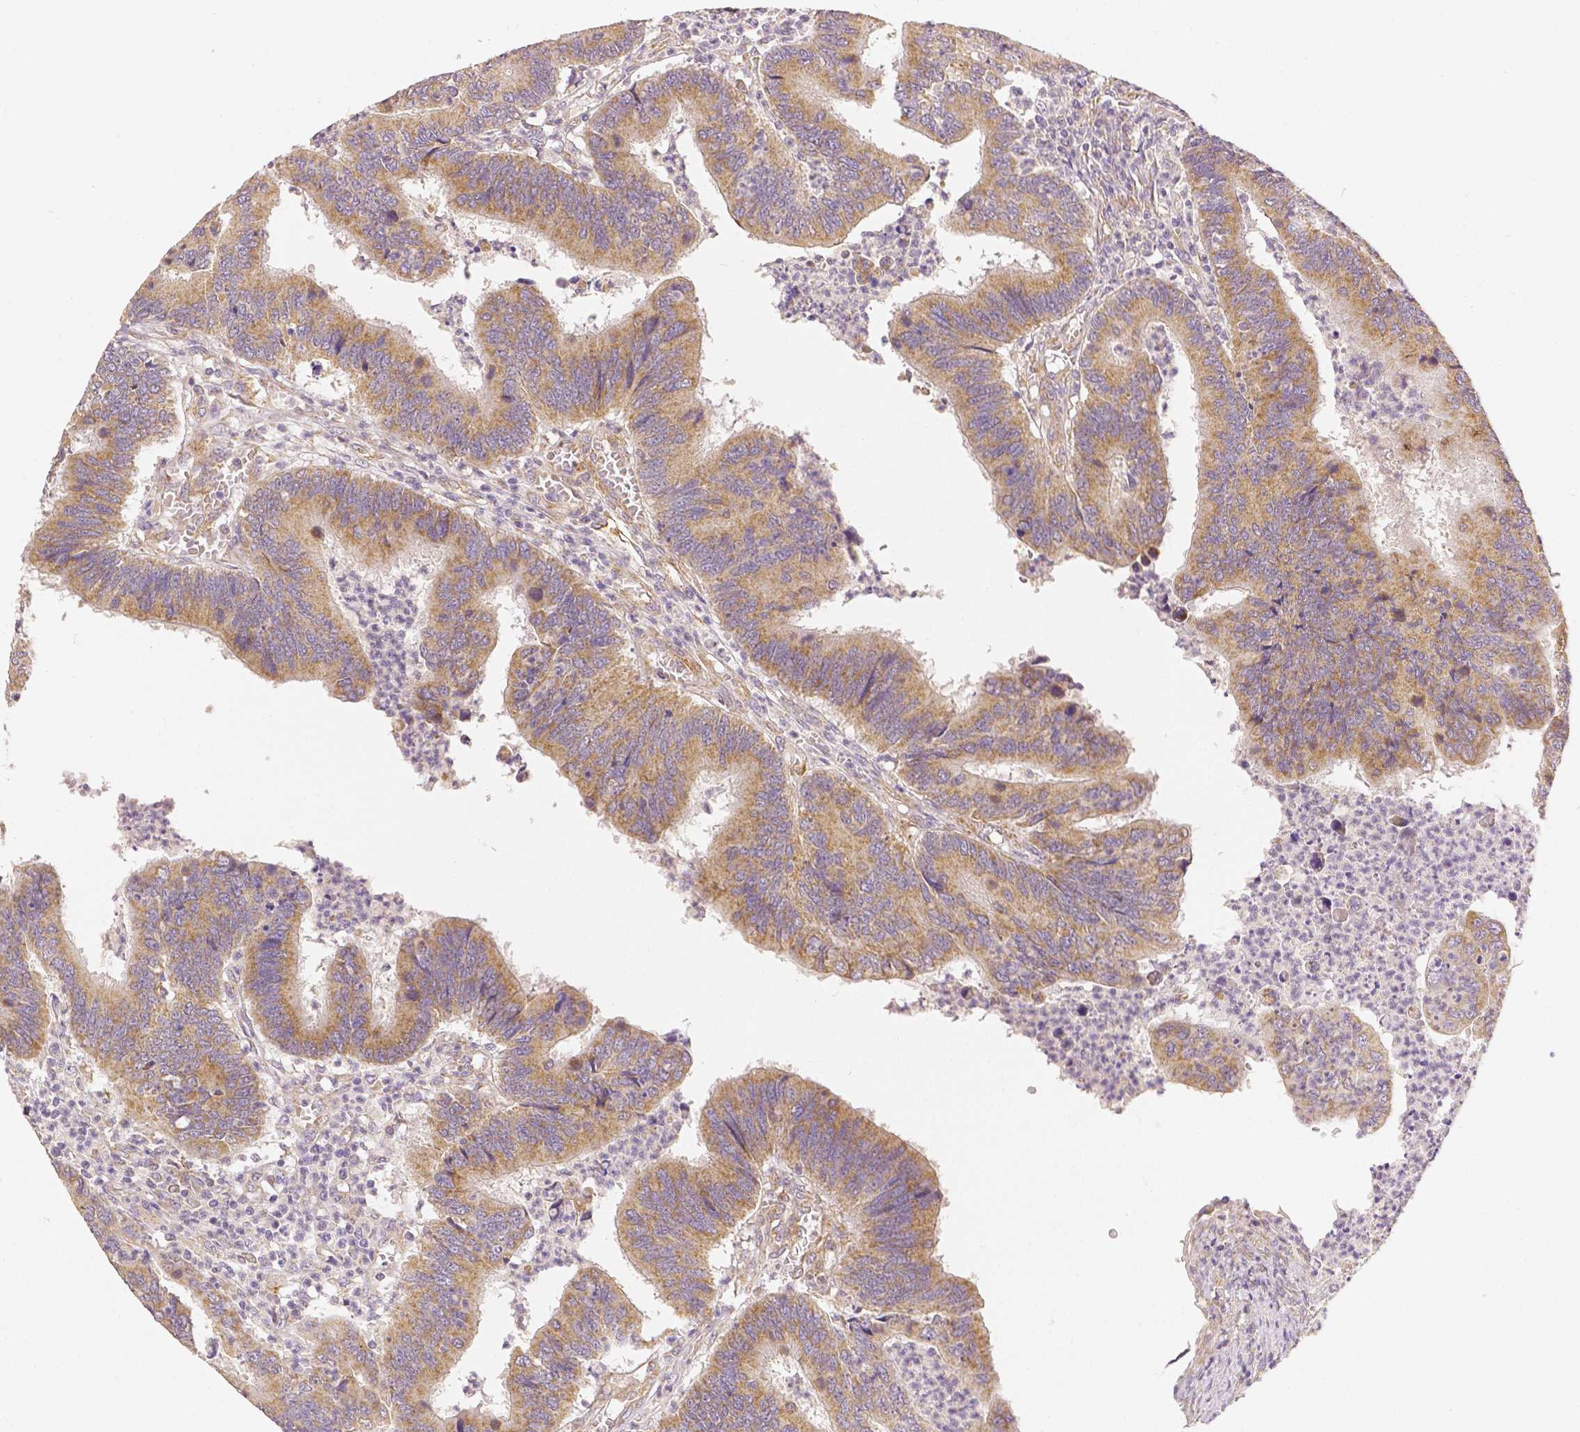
{"staining": {"intensity": "moderate", "quantity": ">75%", "location": "cytoplasmic/membranous"}, "tissue": "colorectal cancer", "cell_type": "Tumor cells", "image_type": "cancer", "snomed": [{"axis": "morphology", "description": "Adenocarcinoma, NOS"}, {"axis": "topography", "description": "Colon"}], "caption": "About >75% of tumor cells in human adenocarcinoma (colorectal) reveal moderate cytoplasmic/membranous protein positivity as visualized by brown immunohistochemical staining.", "gene": "RHOT1", "patient": {"sex": "female", "age": 67}}